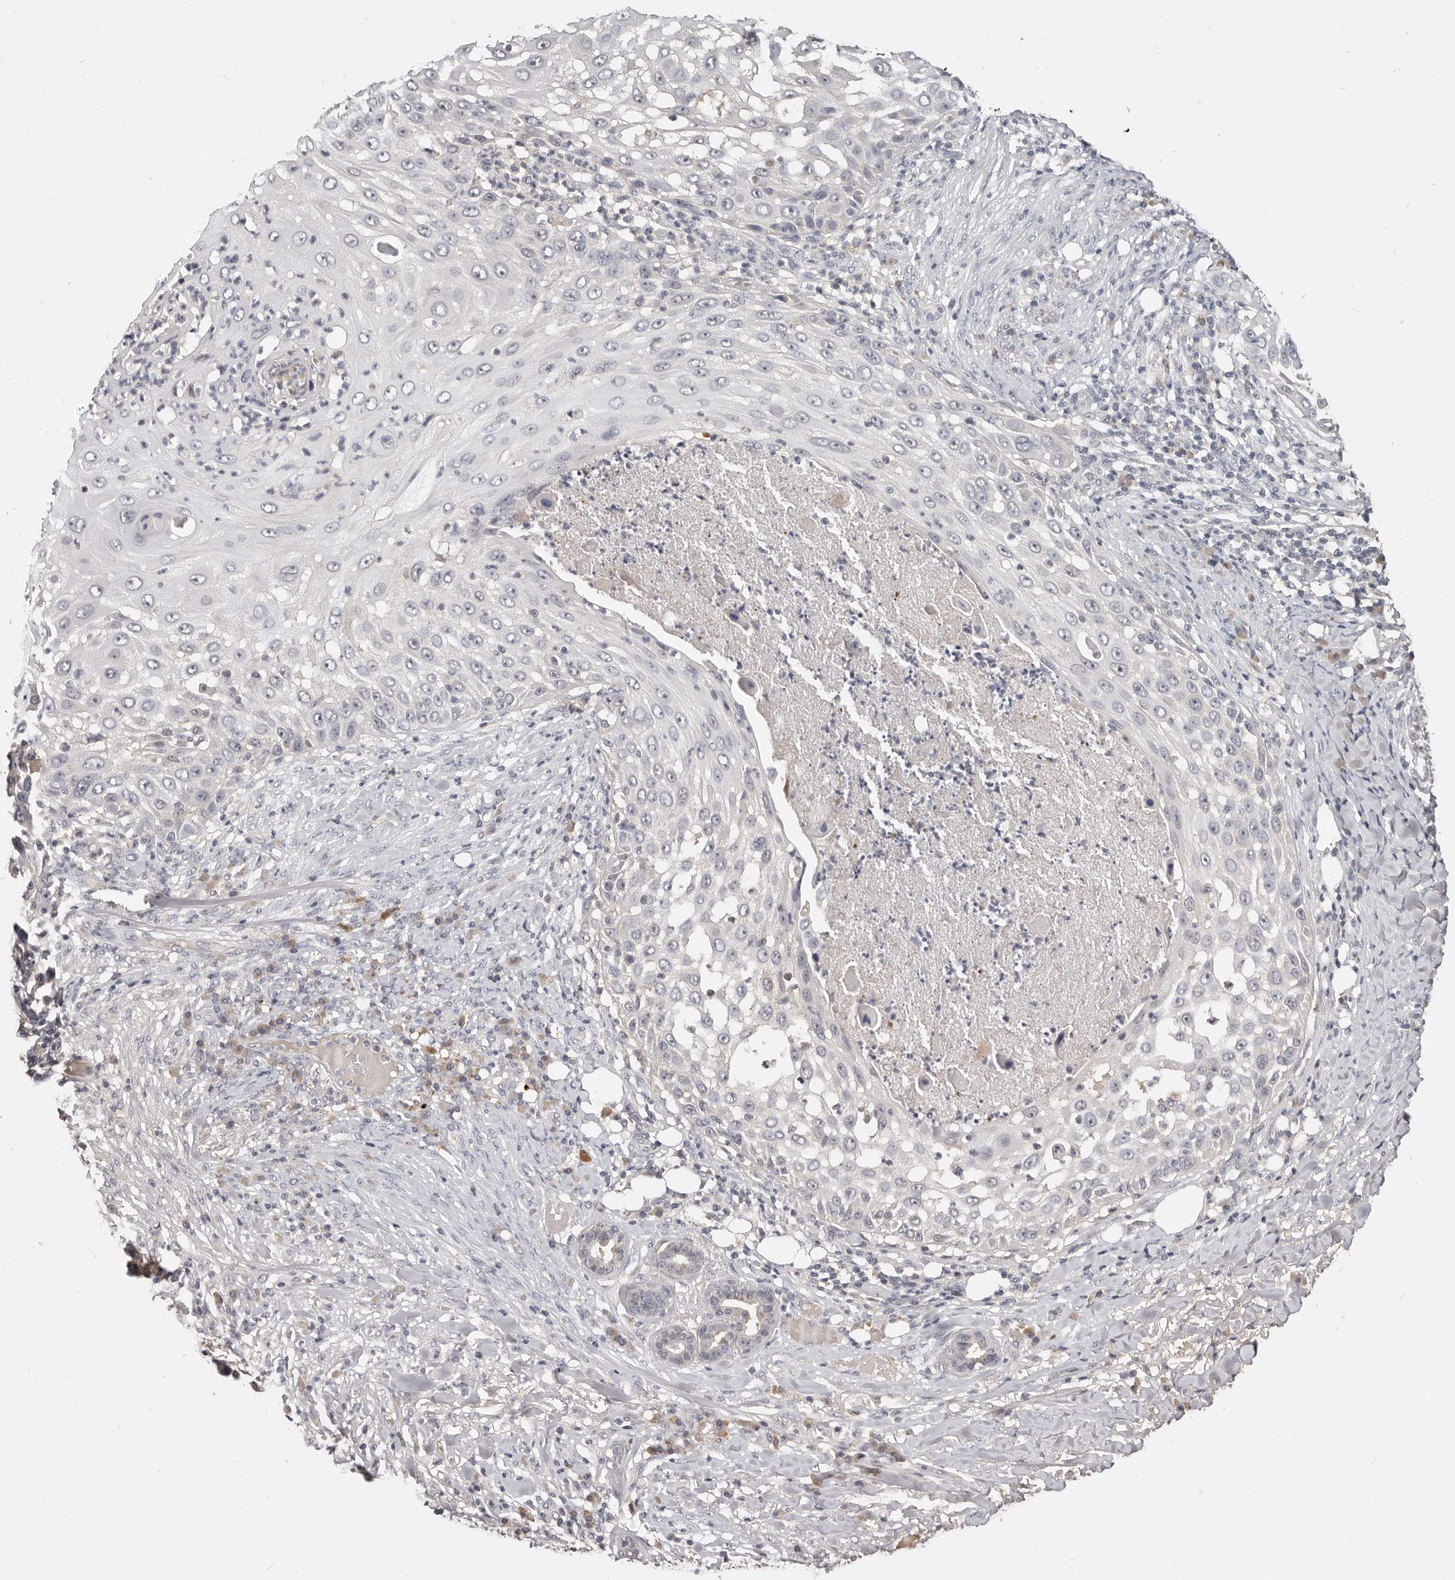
{"staining": {"intensity": "negative", "quantity": "none", "location": "none"}, "tissue": "skin cancer", "cell_type": "Tumor cells", "image_type": "cancer", "snomed": [{"axis": "morphology", "description": "Squamous cell carcinoma, NOS"}, {"axis": "topography", "description": "Skin"}], "caption": "DAB (3,3'-diaminobenzidine) immunohistochemical staining of human skin cancer shows no significant positivity in tumor cells.", "gene": "TSPAN13", "patient": {"sex": "female", "age": 44}}